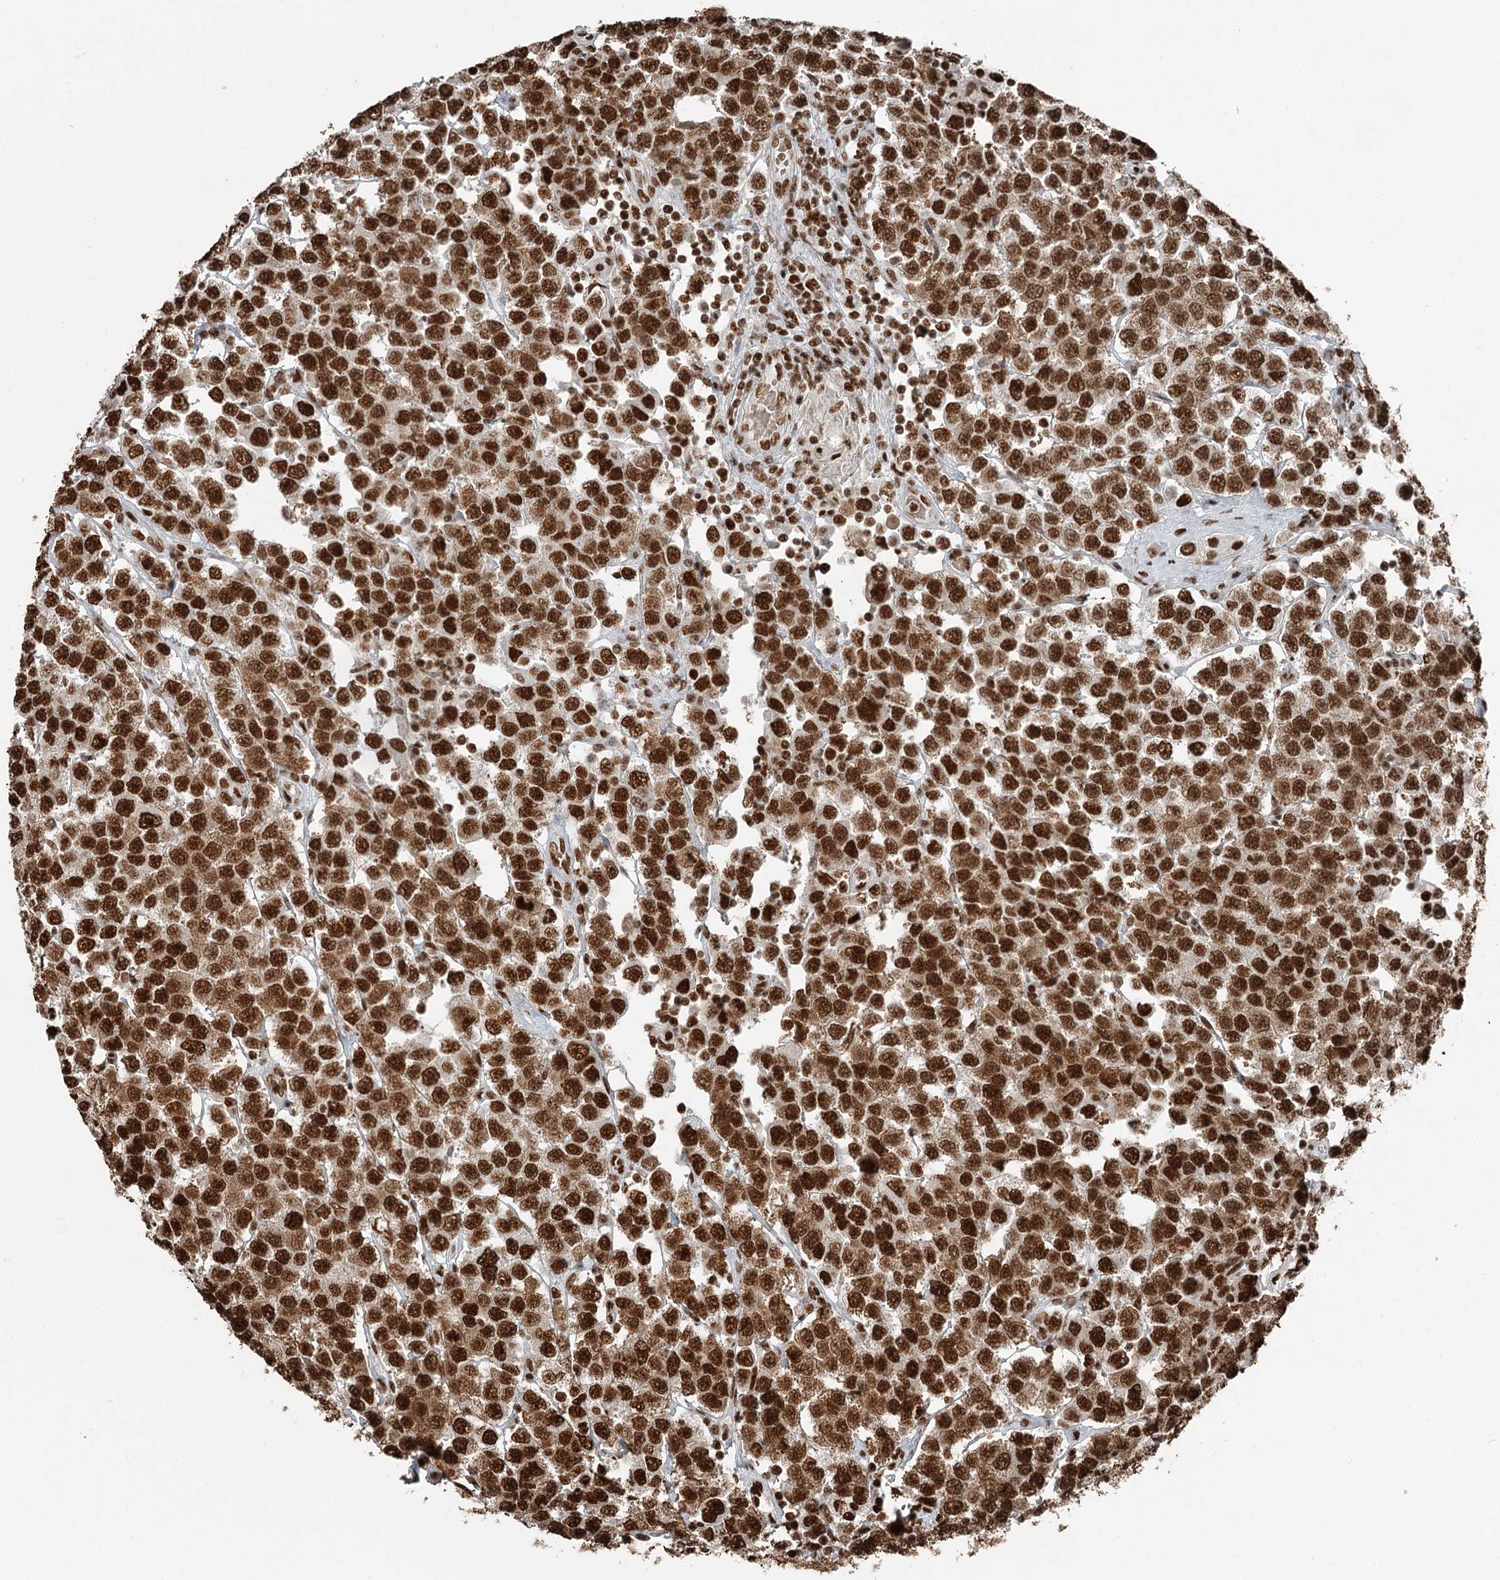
{"staining": {"intensity": "strong", "quantity": ">75%", "location": "cytoplasmic/membranous,nuclear"}, "tissue": "testis cancer", "cell_type": "Tumor cells", "image_type": "cancer", "snomed": [{"axis": "morphology", "description": "Seminoma, NOS"}, {"axis": "topography", "description": "Testis"}], "caption": "Testis seminoma was stained to show a protein in brown. There is high levels of strong cytoplasmic/membranous and nuclear expression in about >75% of tumor cells.", "gene": "RBBP7", "patient": {"sex": "male", "age": 28}}